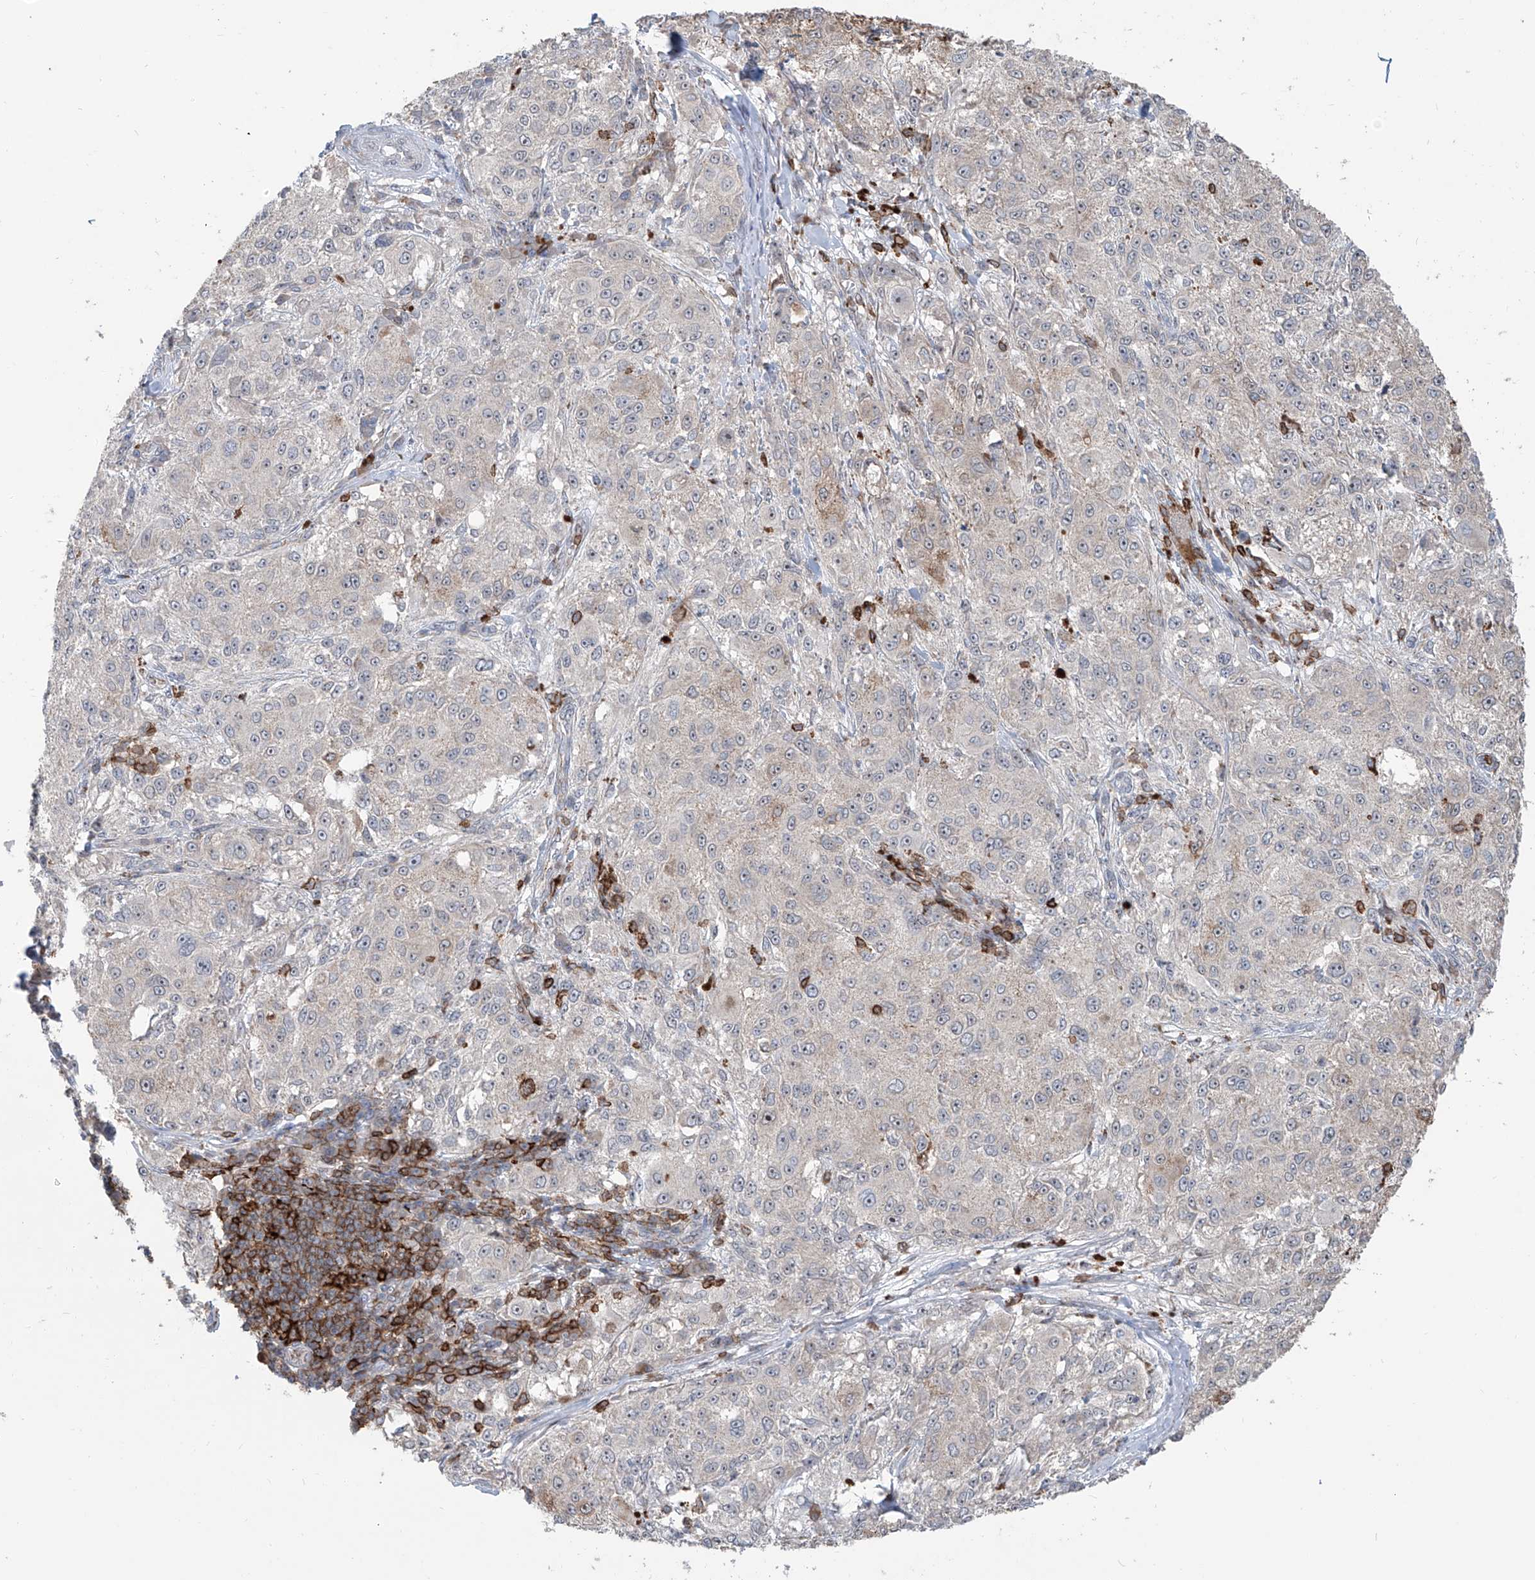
{"staining": {"intensity": "negative", "quantity": "none", "location": "none"}, "tissue": "melanoma", "cell_type": "Tumor cells", "image_type": "cancer", "snomed": [{"axis": "morphology", "description": "Necrosis, NOS"}, {"axis": "morphology", "description": "Malignant melanoma, NOS"}, {"axis": "topography", "description": "Skin"}], "caption": "Immunohistochemistry micrograph of melanoma stained for a protein (brown), which demonstrates no staining in tumor cells. (DAB IHC, high magnification).", "gene": "ZBTB48", "patient": {"sex": "female", "age": 87}}